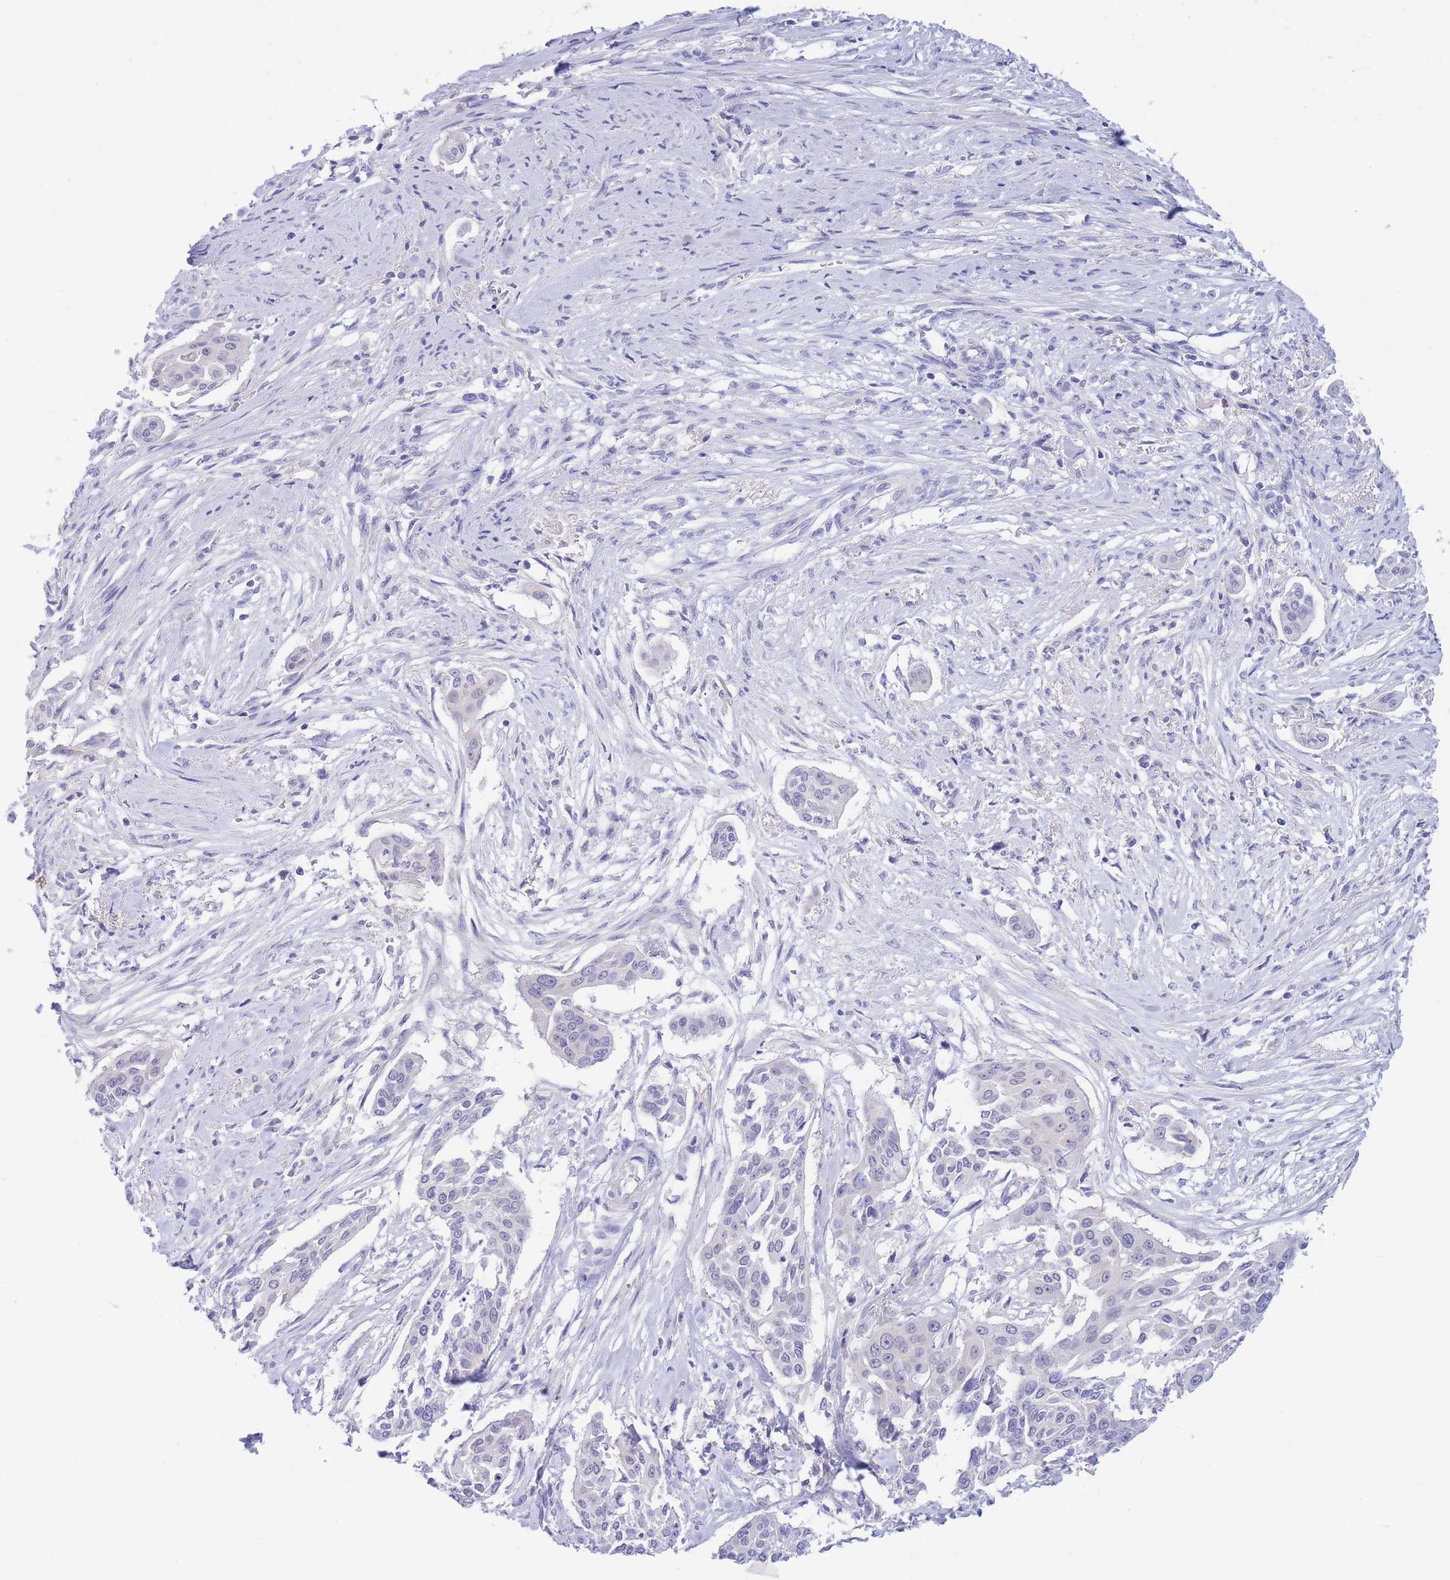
{"staining": {"intensity": "negative", "quantity": "none", "location": "none"}, "tissue": "cervical cancer", "cell_type": "Tumor cells", "image_type": "cancer", "snomed": [{"axis": "morphology", "description": "Squamous cell carcinoma, NOS"}, {"axis": "topography", "description": "Cervix"}], "caption": "Immunohistochemical staining of human squamous cell carcinoma (cervical) shows no significant staining in tumor cells. (Immunohistochemistry, brightfield microscopy, high magnification).", "gene": "PCDHB3", "patient": {"sex": "female", "age": 44}}